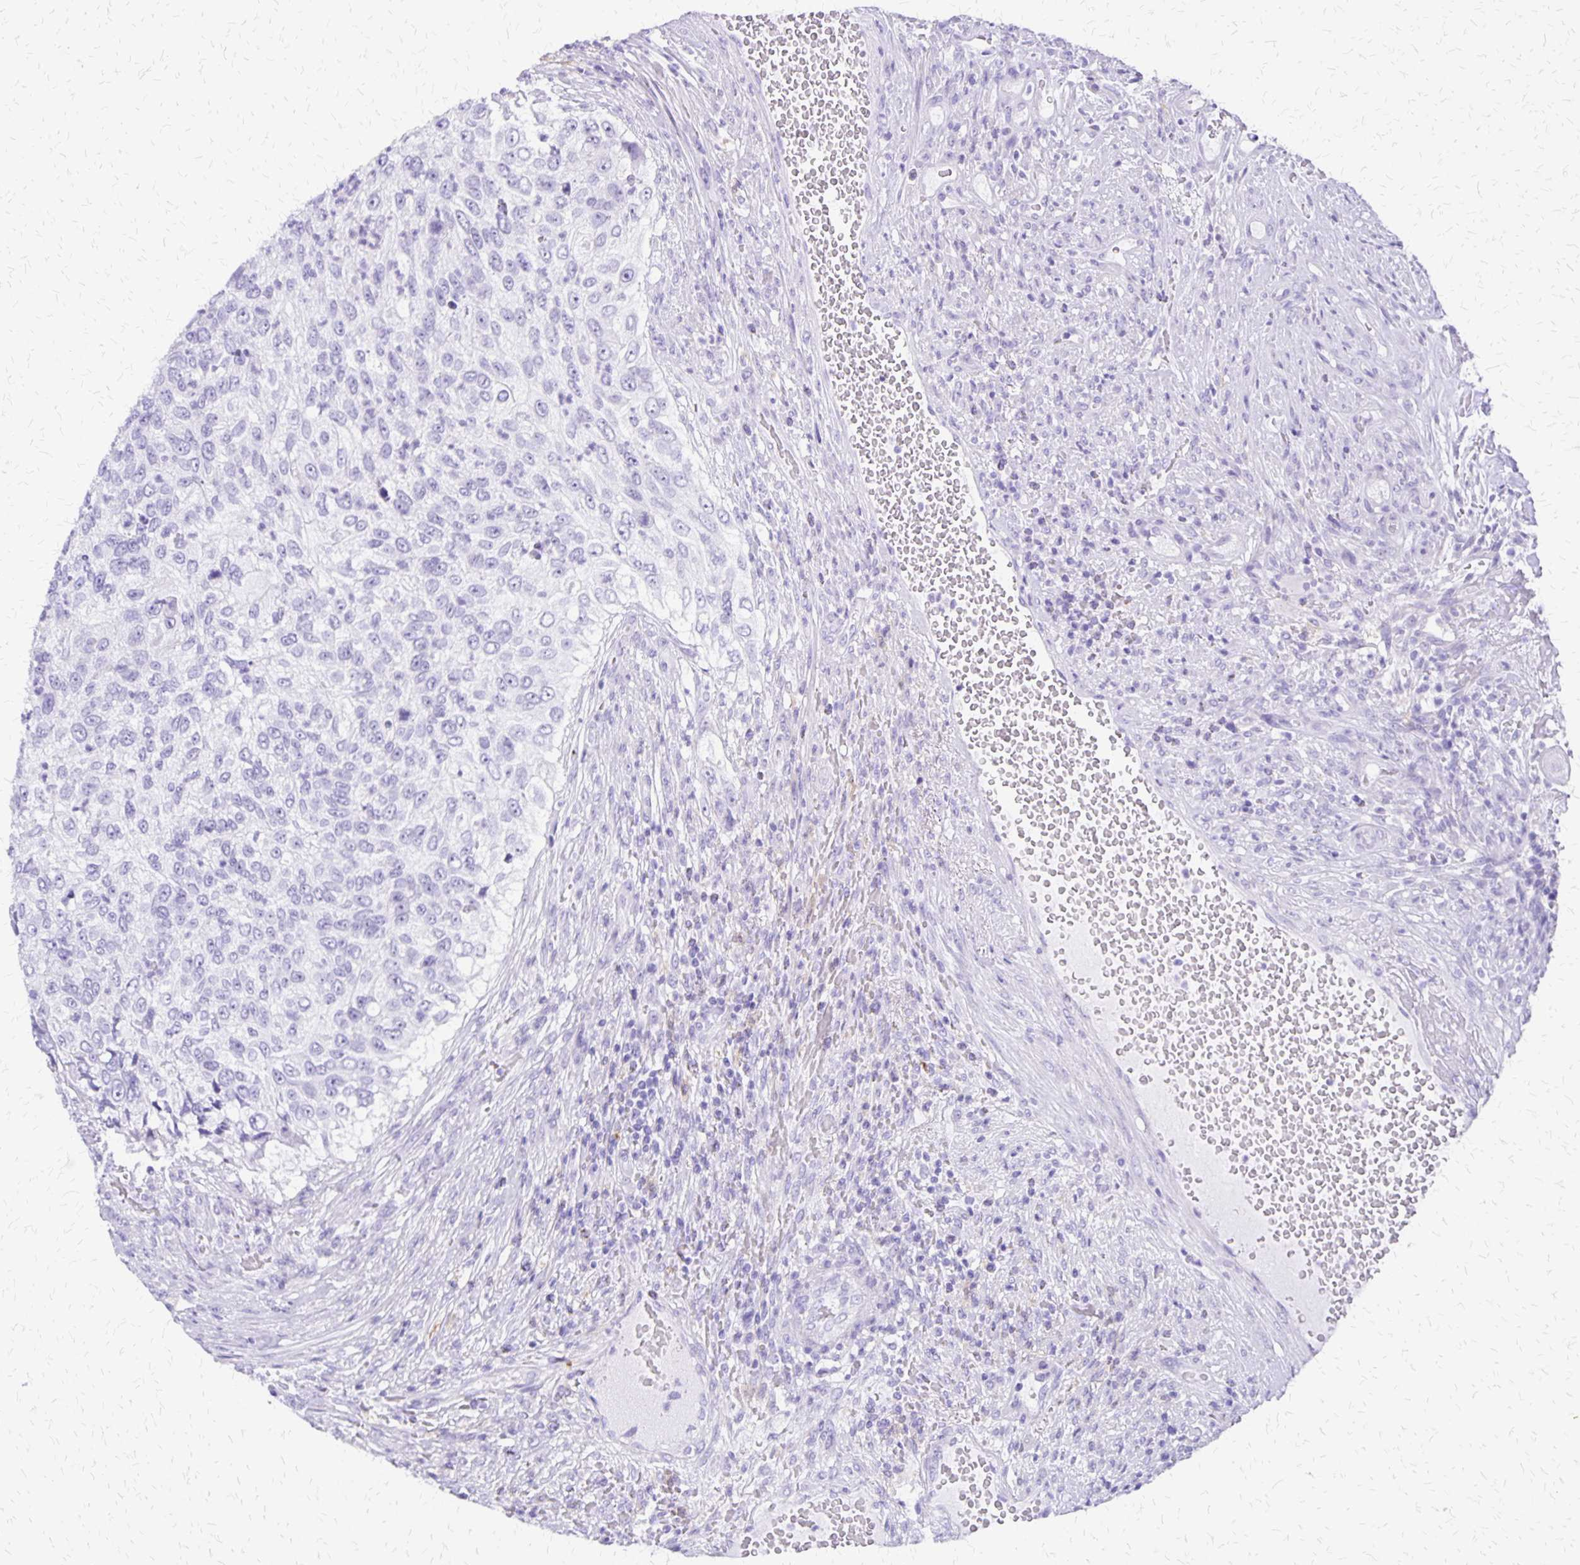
{"staining": {"intensity": "negative", "quantity": "none", "location": "none"}, "tissue": "urothelial cancer", "cell_type": "Tumor cells", "image_type": "cancer", "snomed": [{"axis": "morphology", "description": "Urothelial carcinoma, High grade"}, {"axis": "topography", "description": "Urinary bladder"}], "caption": "IHC histopathology image of human urothelial cancer stained for a protein (brown), which displays no staining in tumor cells. (DAB (3,3'-diaminobenzidine) immunohistochemistry with hematoxylin counter stain).", "gene": "SLC13A2", "patient": {"sex": "female", "age": 60}}